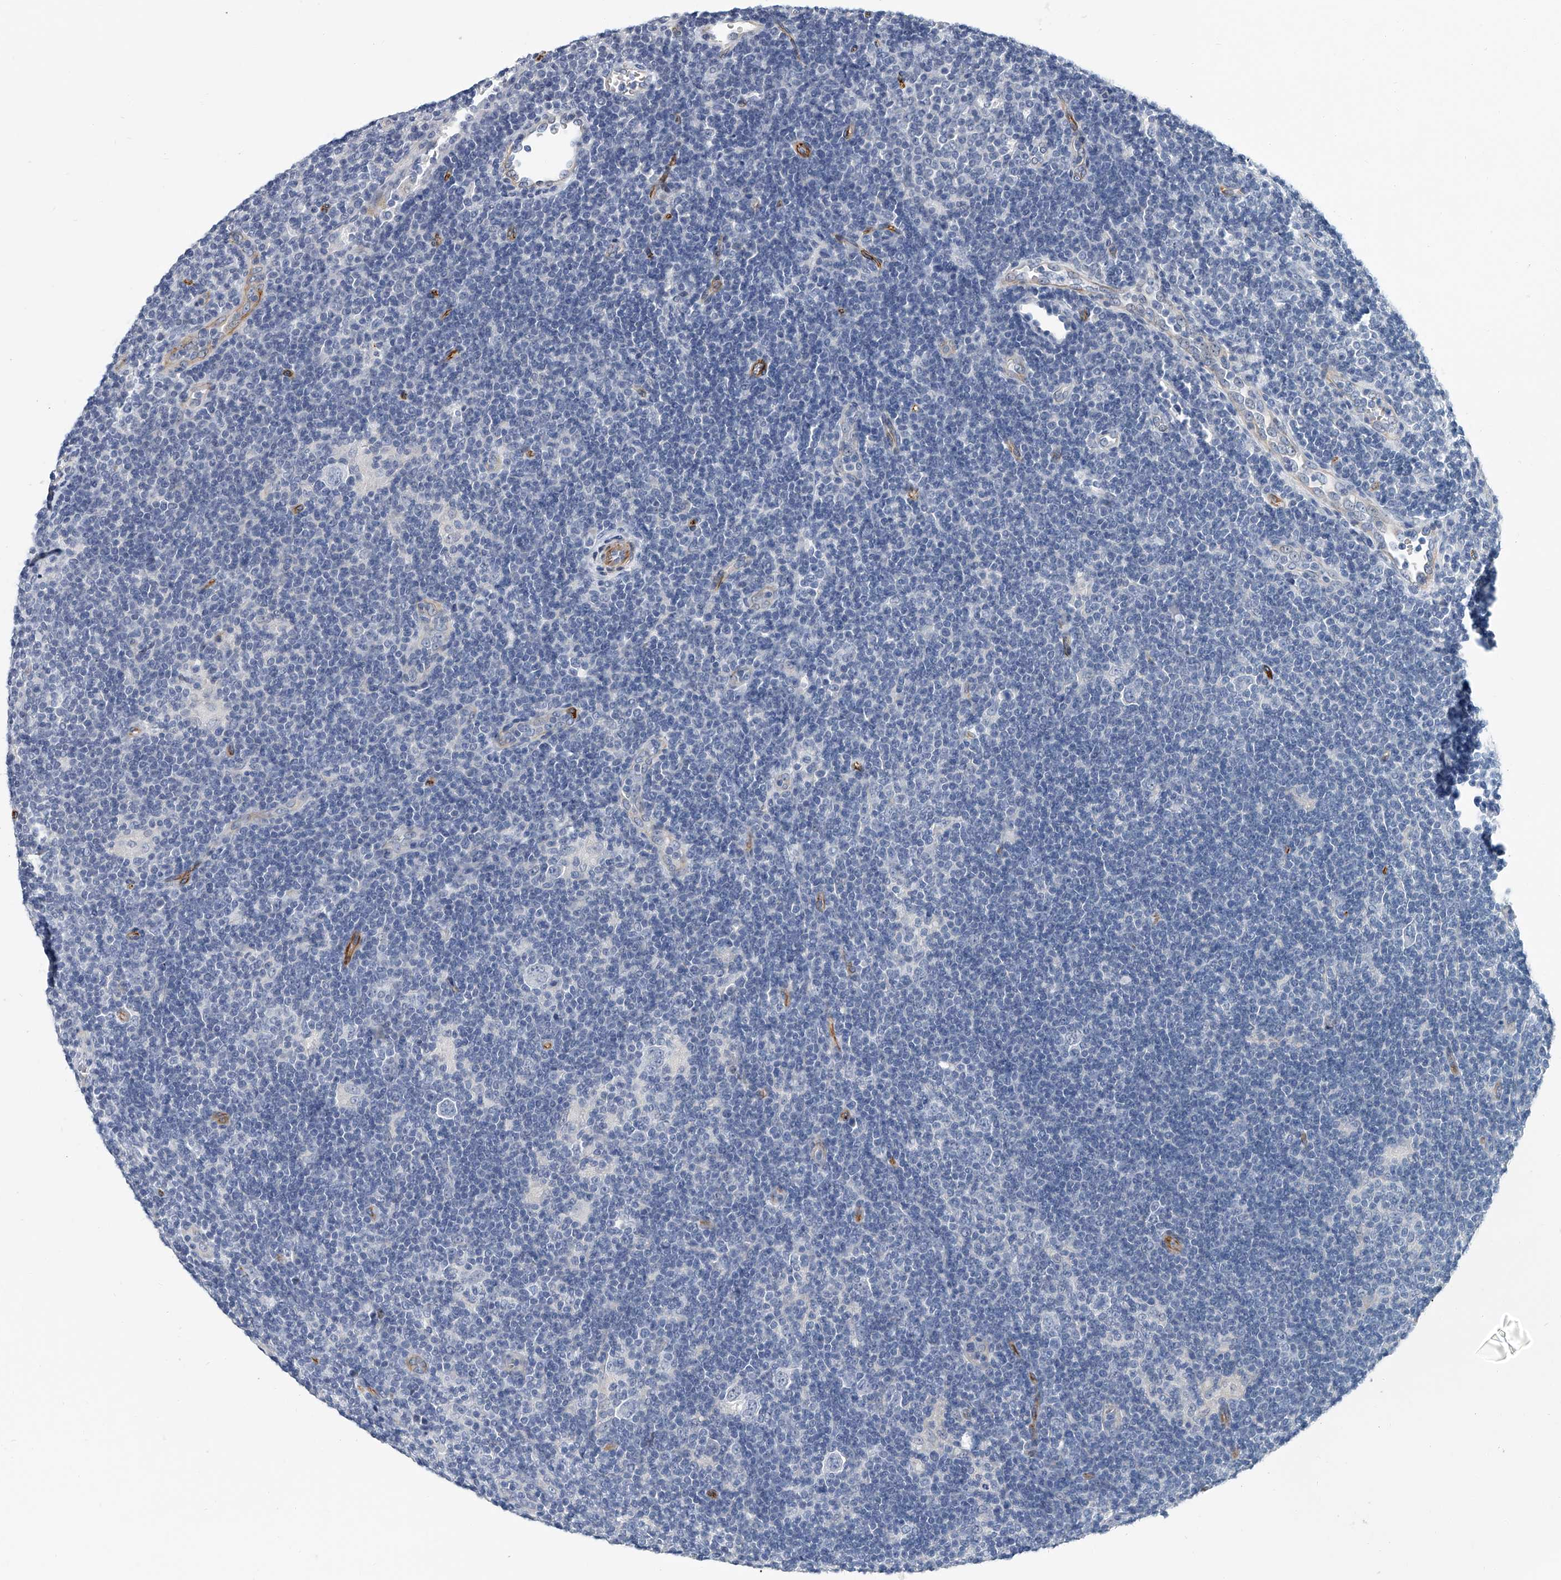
{"staining": {"intensity": "negative", "quantity": "none", "location": "none"}, "tissue": "lymphoma", "cell_type": "Tumor cells", "image_type": "cancer", "snomed": [{"axis": "morphology", "description": "Hodgkin's disease, NOS"}, {"axis": "topography", "description": "Lymph node"}], "caption": "An immunohistochemistry (IHC) micrograph of lymphoma is shown. There is no staining in tumor cells of lymphoma. The staining was performed using DAB (3,3'-diaminobenzidine) to visualize the protein expression in brown, while the nuclei were stained in blue with hematoxylin (Magnification: 20x).", "gene": "KIRREL1", "patient": {"sex": "female", "age": 57}}